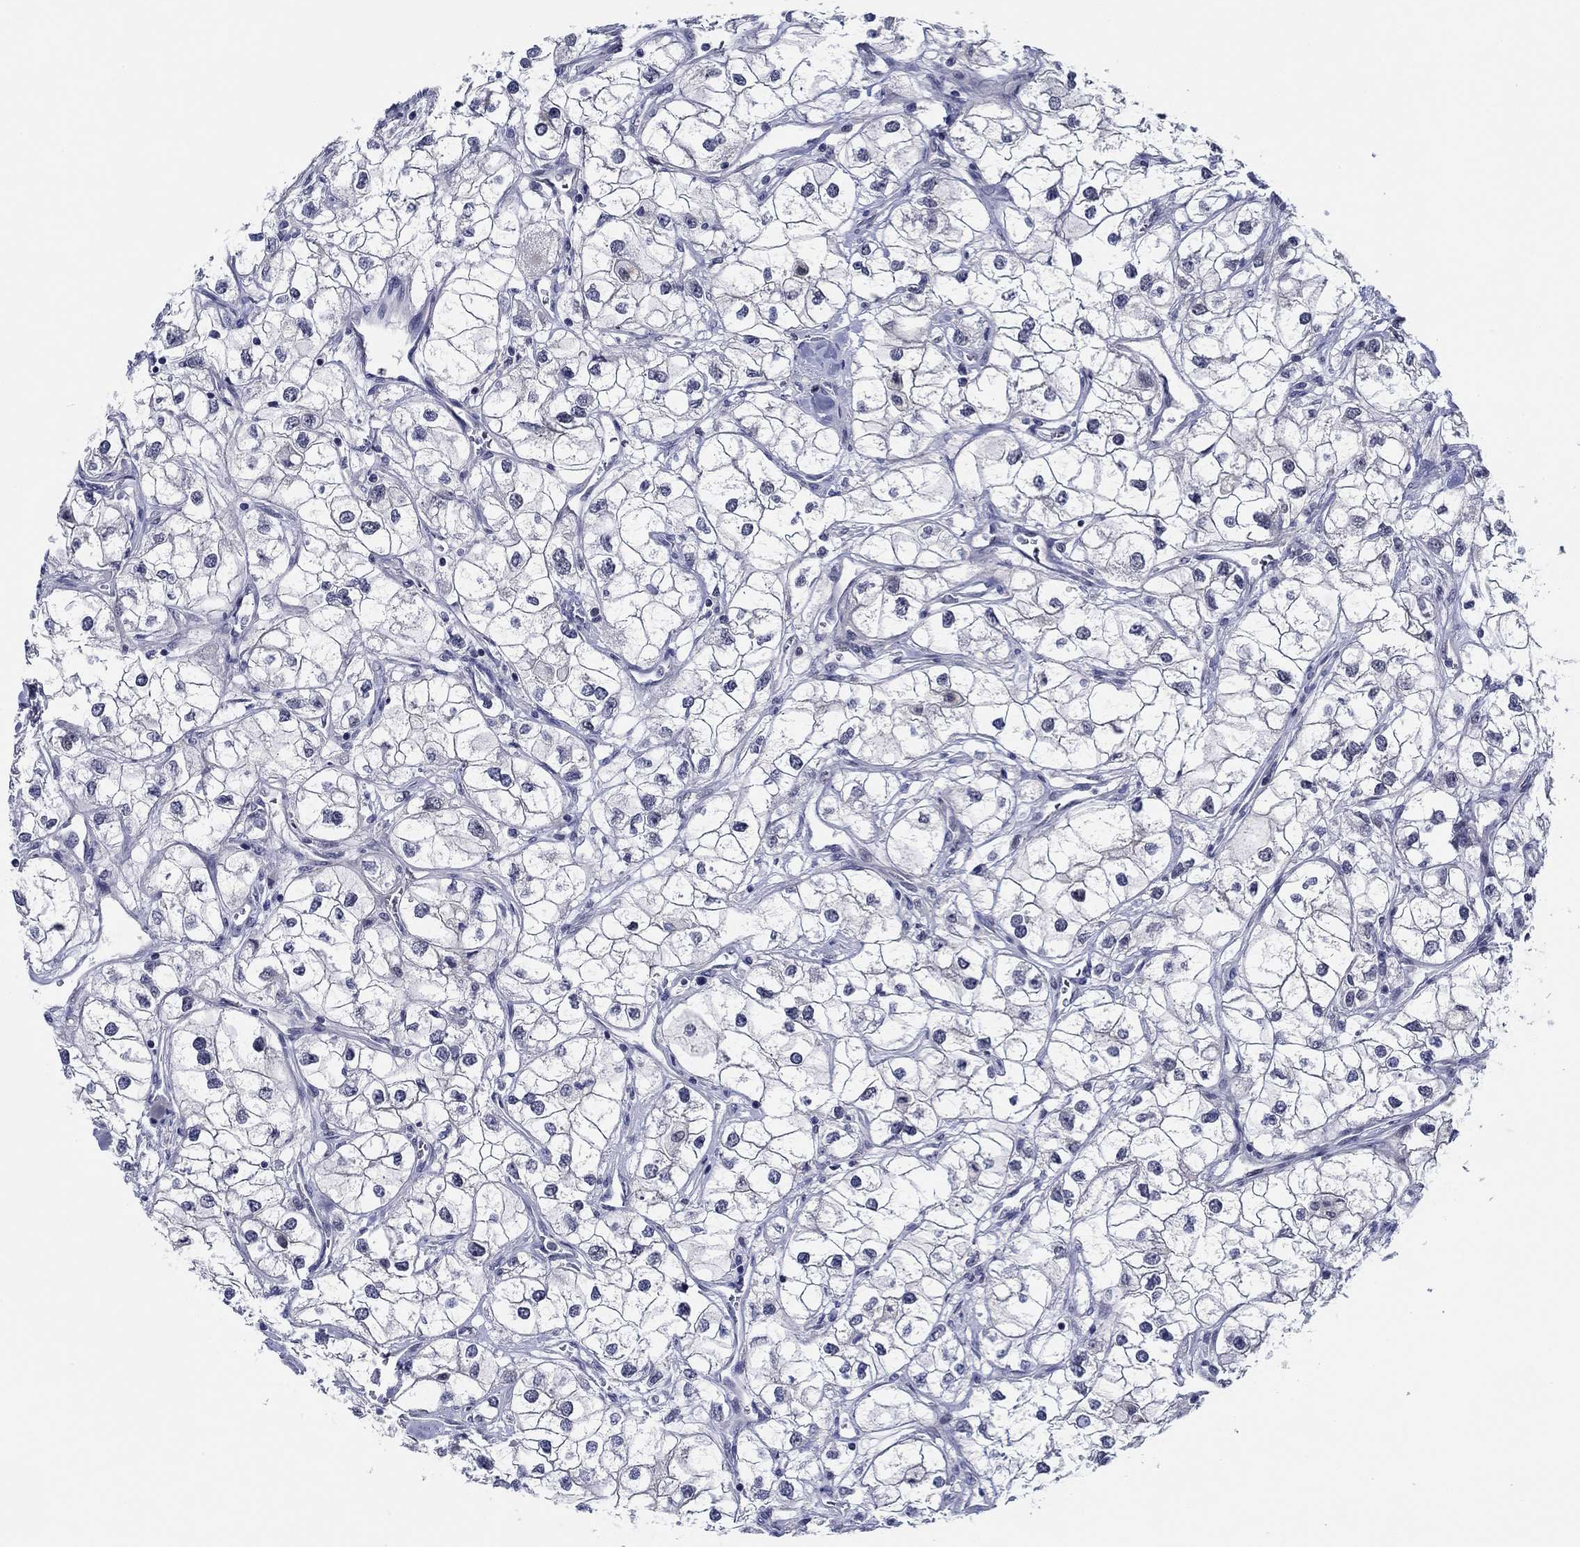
{"staining": {"intensity": "negative", "quantity": "none", "location": "none"}, "tissue": "renal cancer", "cell_type": "Tumor cells", "image_type": "cancer", "snomed": [{"axis": "morphology", "description": "Adenocarcinoma, NOS"}, {"axis": "topography", "description": "Kidney"}], "caption": "Tumor cells are negative for protein expression in human renal cancer (adenocarcinoma).", "gene": "SLC34A1", "patient": {"sex": "male", "age": 59}}